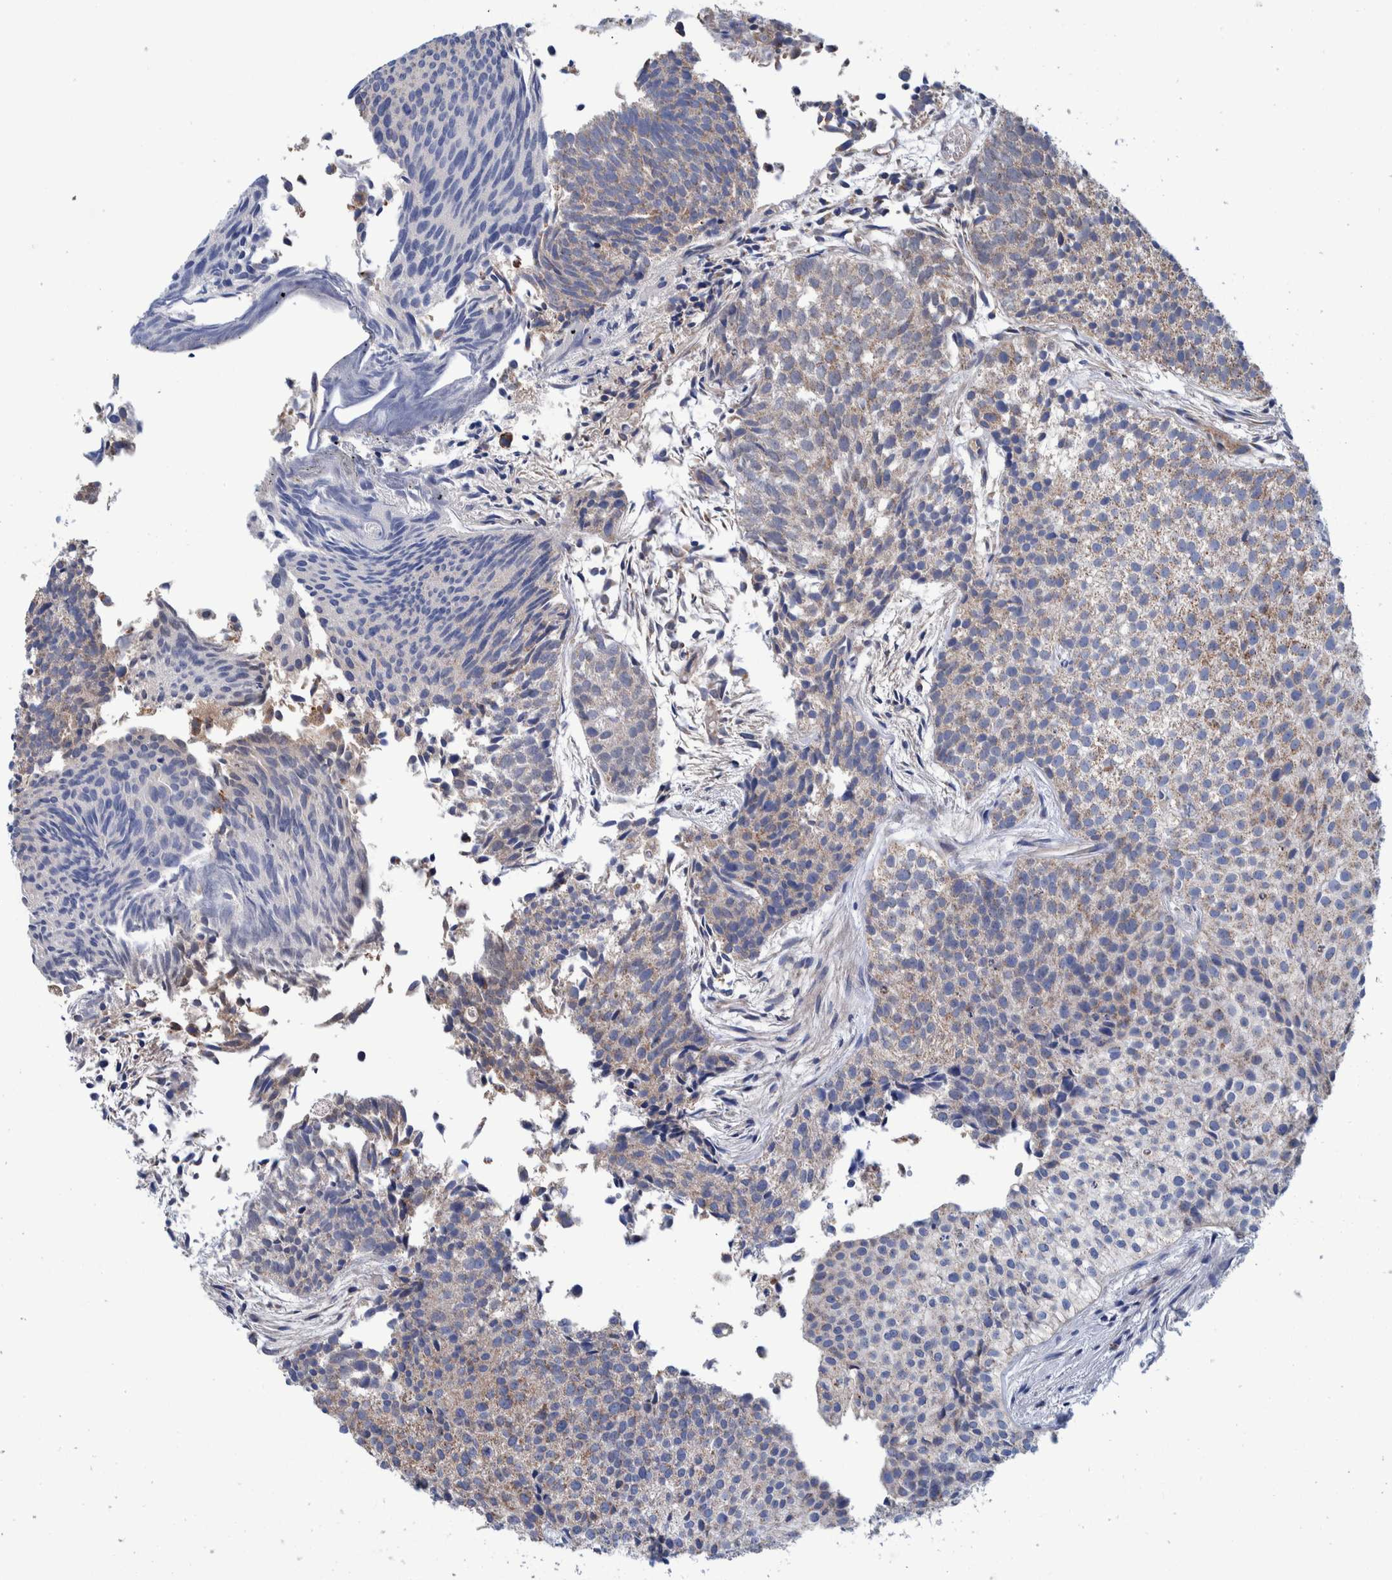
{"staining": {"intensity": "weak", "quantity": "<25%", "location": "cytoplasmic/membranous"}, "tissue": "urothelial cancer", "cell_type": "Tumor cells", "image_type": "cancer", "snomed": [{"axis": "morphology", "description": "Urothelial carcinoma, Low grade"}, {"axis": "topography", "description": "Urinary bladder"}], "caption": "Tumor cells are negative for protein expression in human urothelial carcinoma (low-grade).", "gene": "DECR1", "patient": {"sex": "male", "age": 86}}